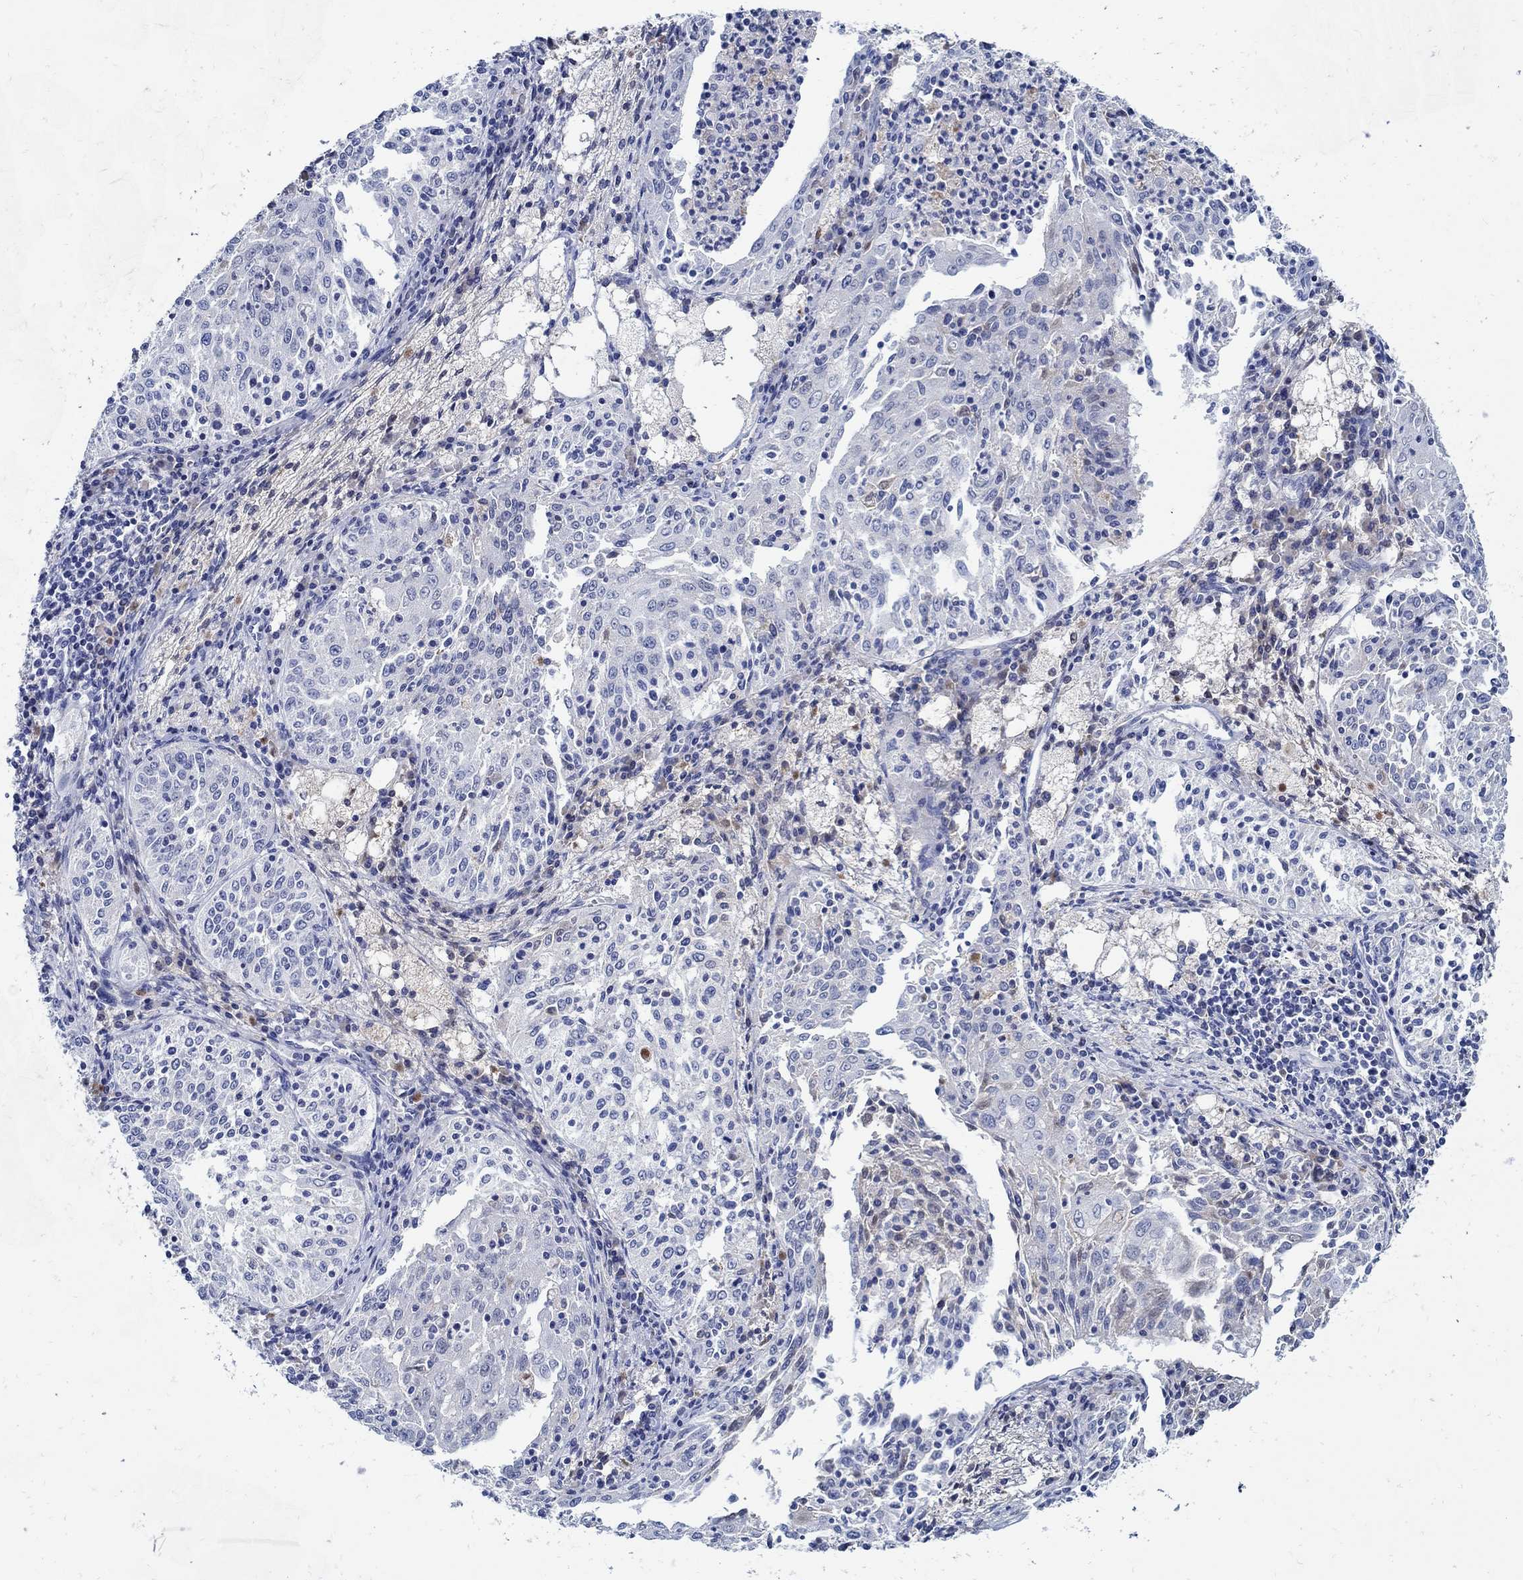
{"staining": {"intensity": "negative", "quantity": "none", "location": "none"}, "tissue": "cervical cancer", "cell_type": "Tumor cells", "image_type": "cancer", "snomed": [{"axis": "morphology", "description": "Squamous cell carcinoma, NOS"}, {"axis": "topography", "description": "Cervix"}], "caption": "Tumor cells are negative for protein expression in human cervical squamous cell carcinoma.", "gene": "PAX9", "patient": {"sex": "female", "age": 41}}